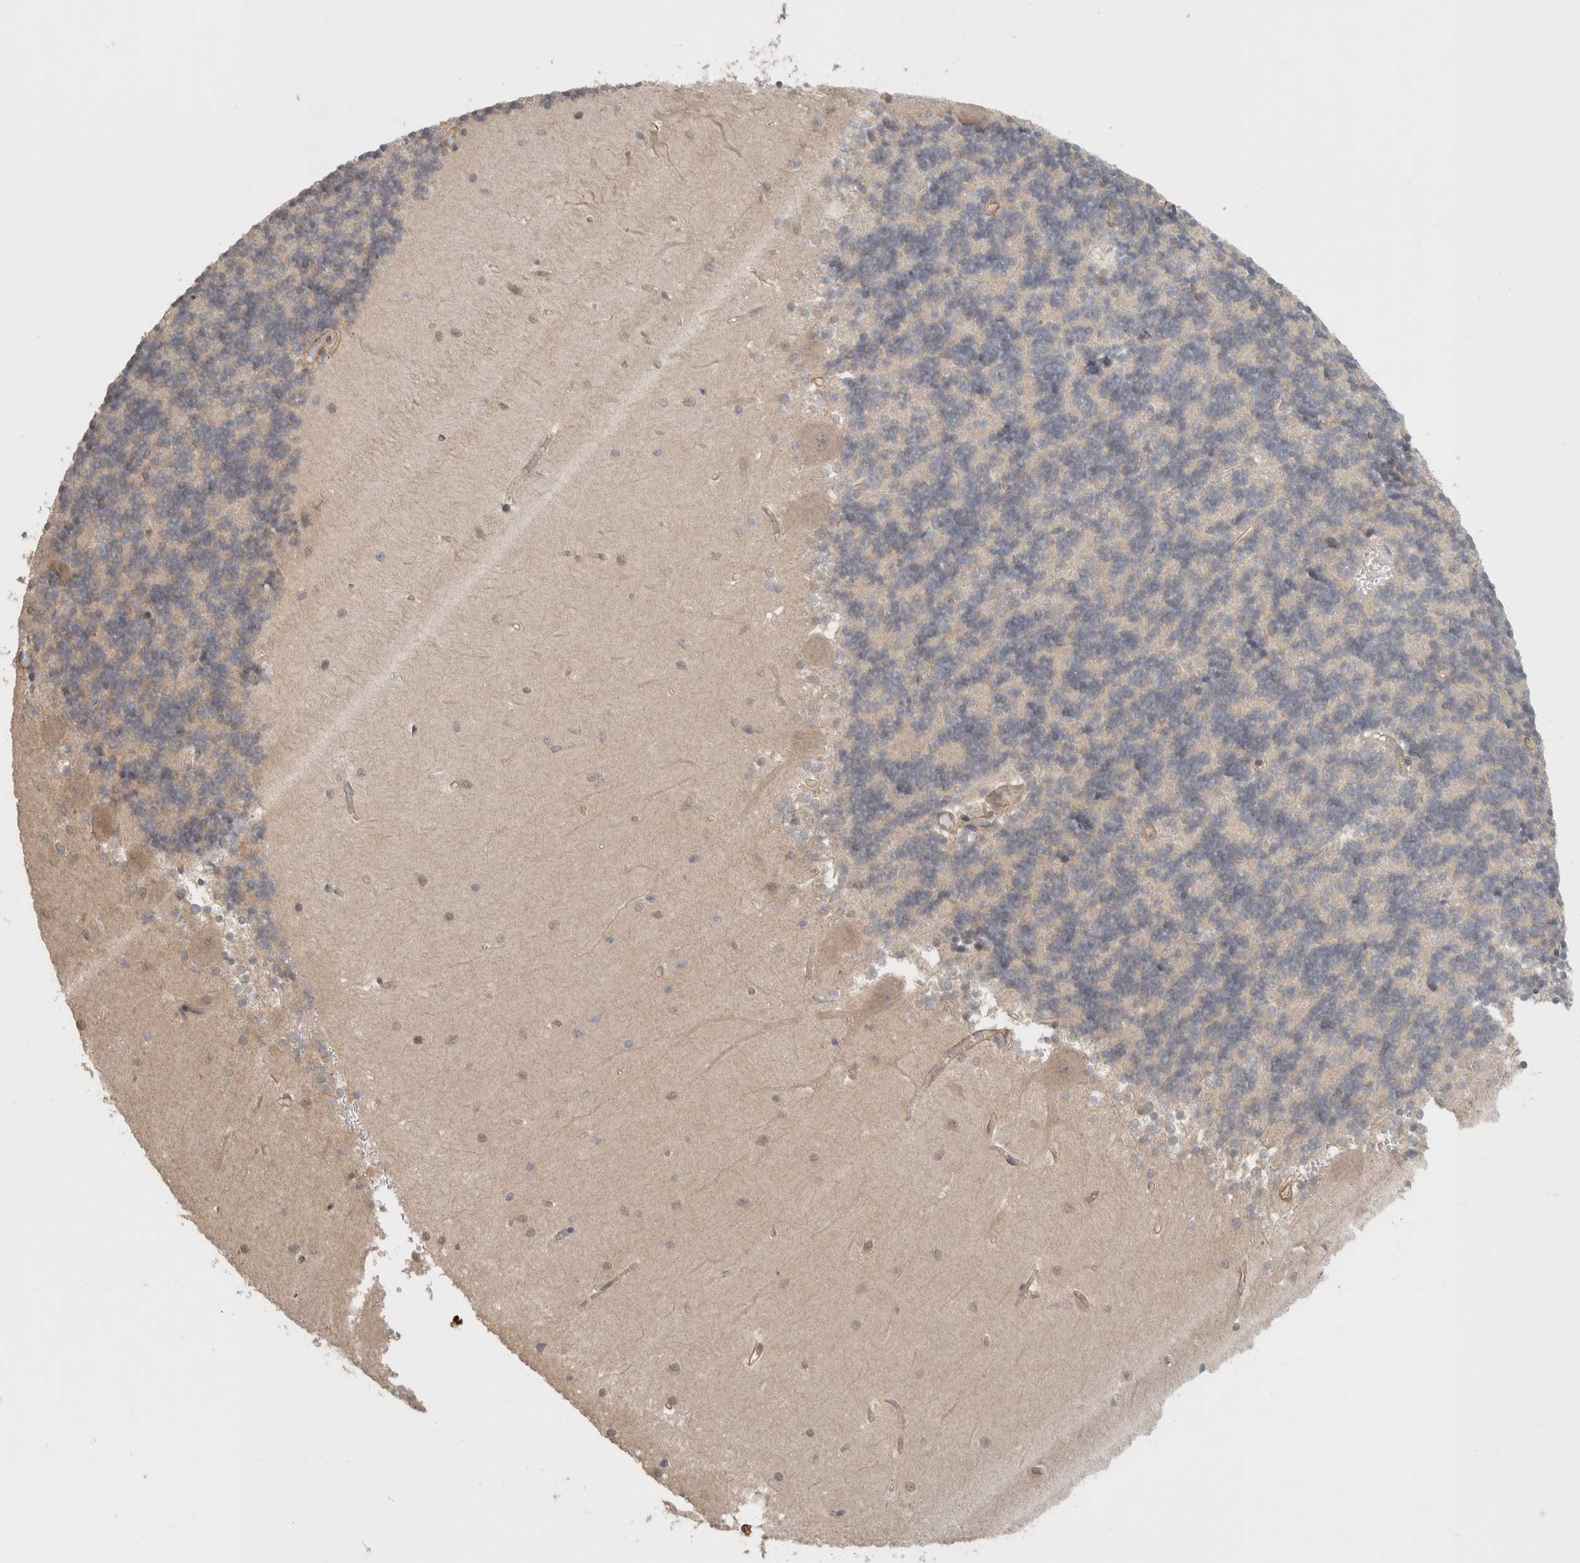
{"staining": {"intensity": "negative", "quantity": "none", "location": "none"}, "tissue": "cerebellum", "cell_type": "Cells in granular layer", "image_type": "normal", "snomed": [{"axis": "morphology", "description": "Normal tissue, NOS"}, {"axis": "topography", "description": "Cerebellum"}], "caption": "Protein analysis of benign cerebellum reveals no significant positivity in cells in granular layer. The staining was performed using DAB (3,3'-diaminobenzidine) to visualize the protein expression in brown, while the nuclei were stained in blue with hematoxylin (Magnification: 20x).", "gene": "HSPG2", "patient": {"sex": "male", "age": 37}}